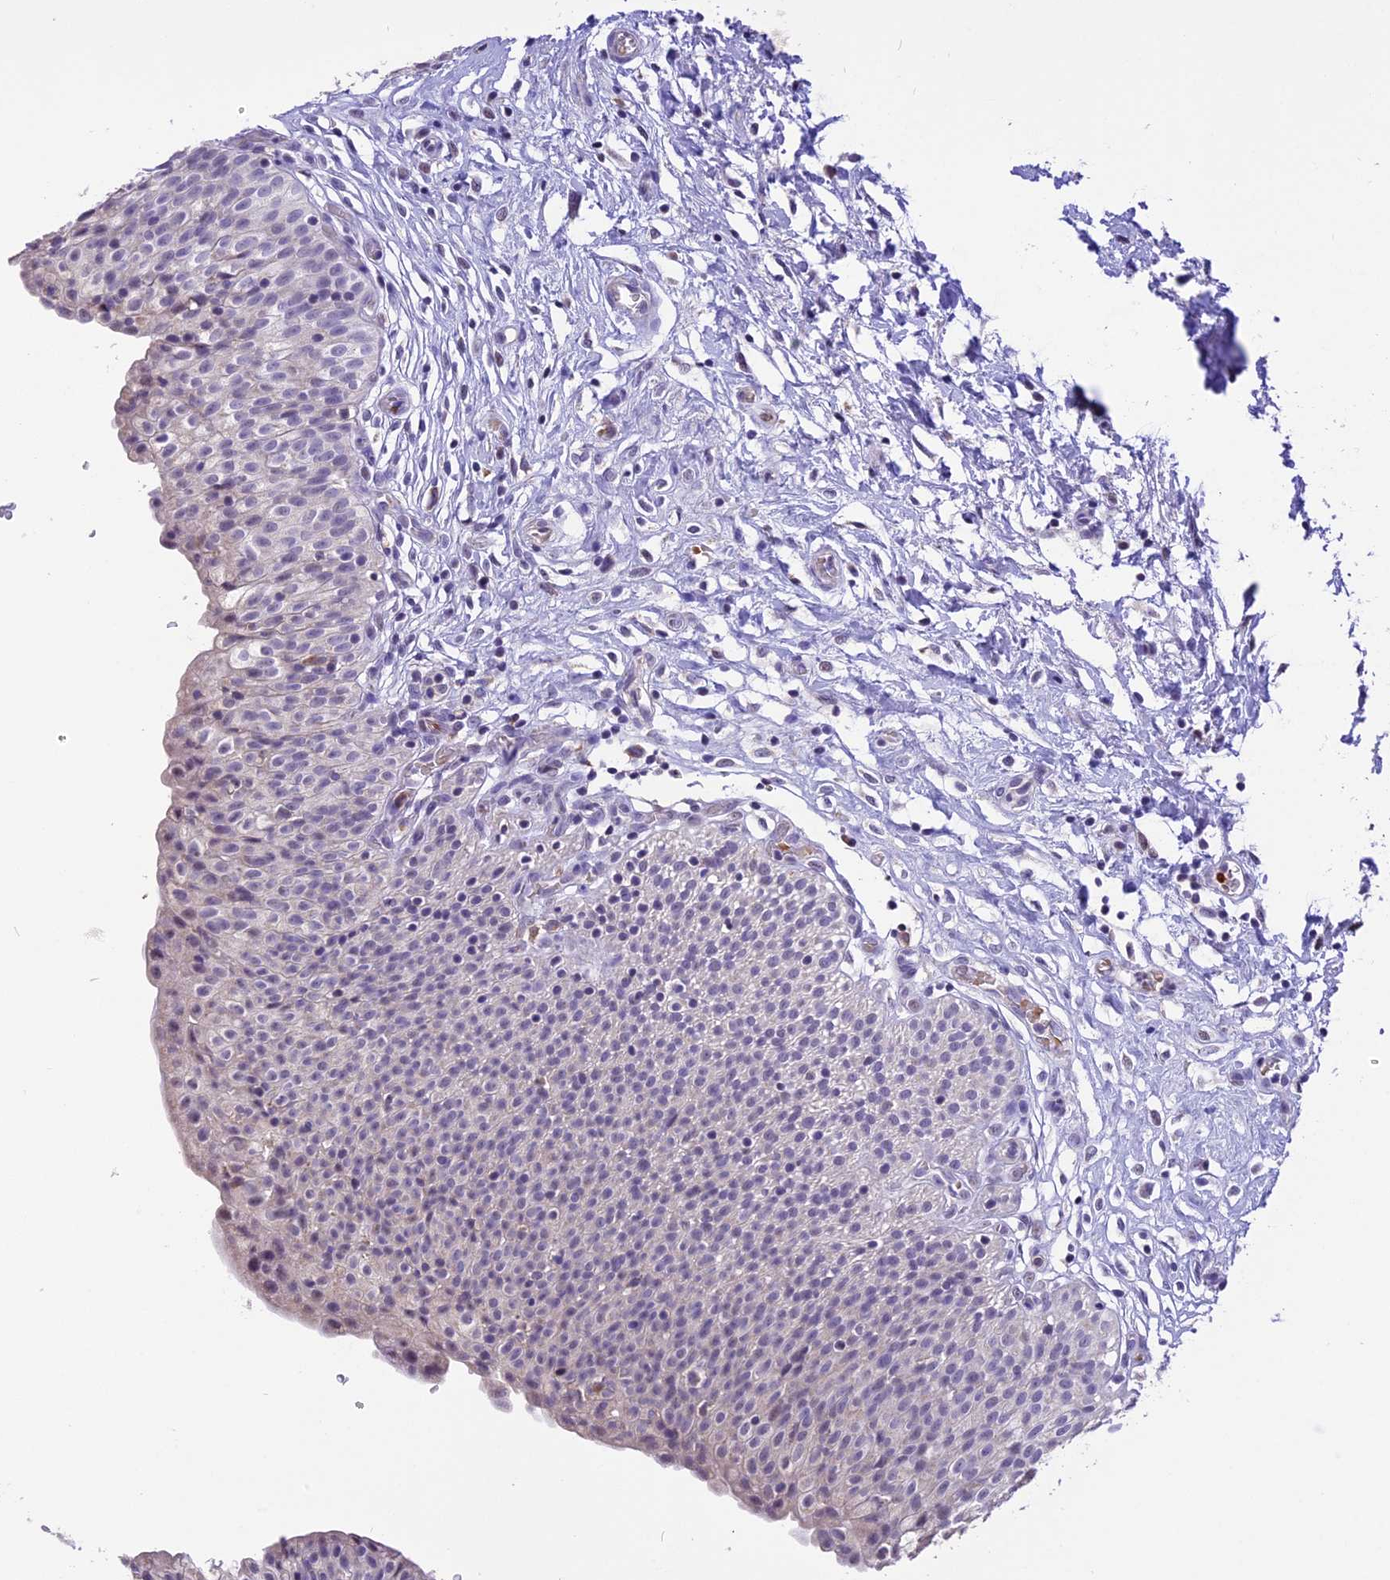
{"staining": {"intensity": "negative", "quantity": "none", "location": "none"}, "tissue": "urinary bladder", "cell_type": "Urothelial cells", "image_type": "normal", "snomed": [{"axis": "morphology", "description": "Normal tissue, NOS"}, {"axis": "topography", "description": "Urinary bladder"}], "caption": "This is an immunohistochemistry micrograph of unremarkable urinary bladder. There is no positivity in urothelial cells.", "gene": "AHSP", "patient": {"sex": "male", "age": 55}}